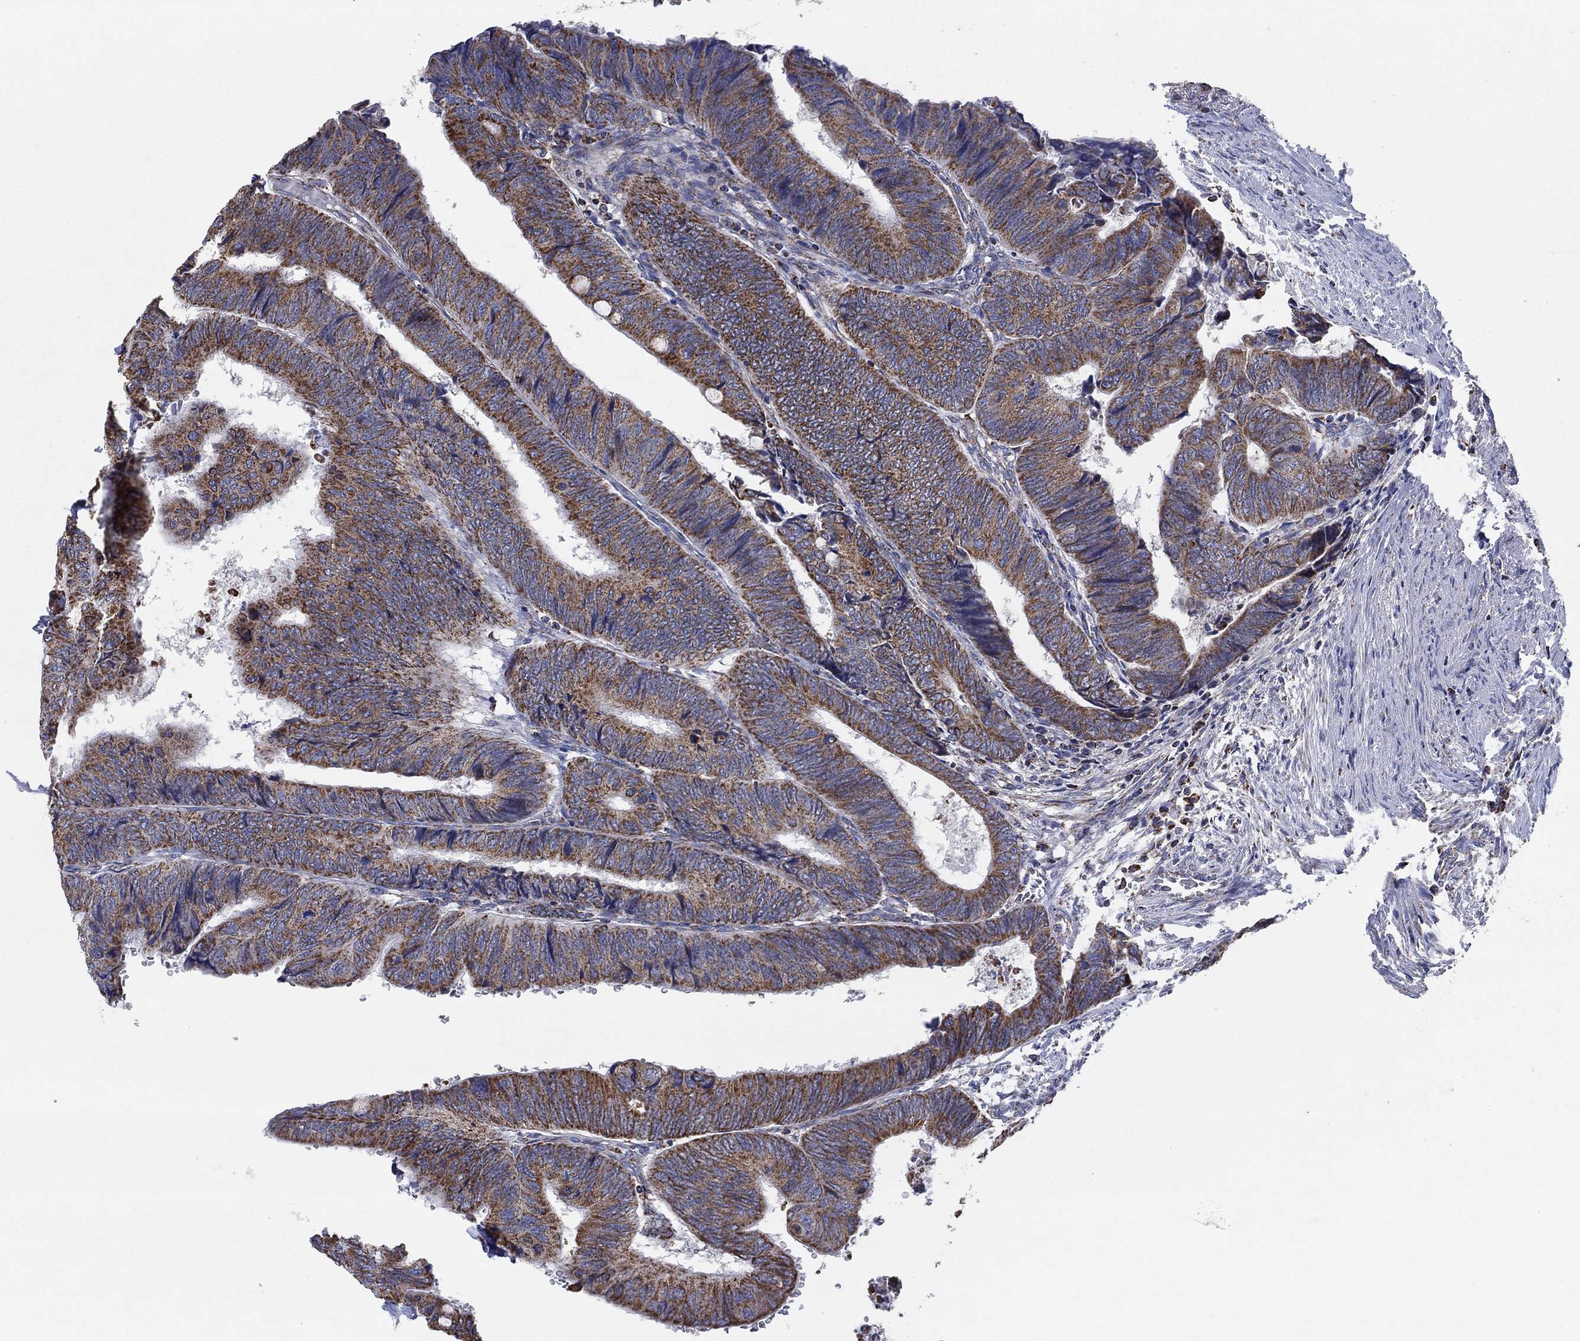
{"staining": {"intensity": "strong", "quantity": "25%-75%", "location": "cytoplasmic/membranous"}, "tissue": "colorectal cancer", "cell_type": "Tumor cells", "image_type": "cancer", "snomed": [{"axis": "morphology", "description": "Normal tissue, NOS"}, {"axis": "morphology", "description": "Adenocarcinoma, NOS"}, {"axis": "topography", "description": "Rectum"}, {"axis": "topography", "description": "Peripheral nerve tissue"}], "caption": "This is an image of immunohistochemistry staining of colorectal cancer, which shows strong staining in the cytoplasmic/membranous of tumor cells.", "gene": "C9orf85", "patient": {"sex": "male", "age": 92}}